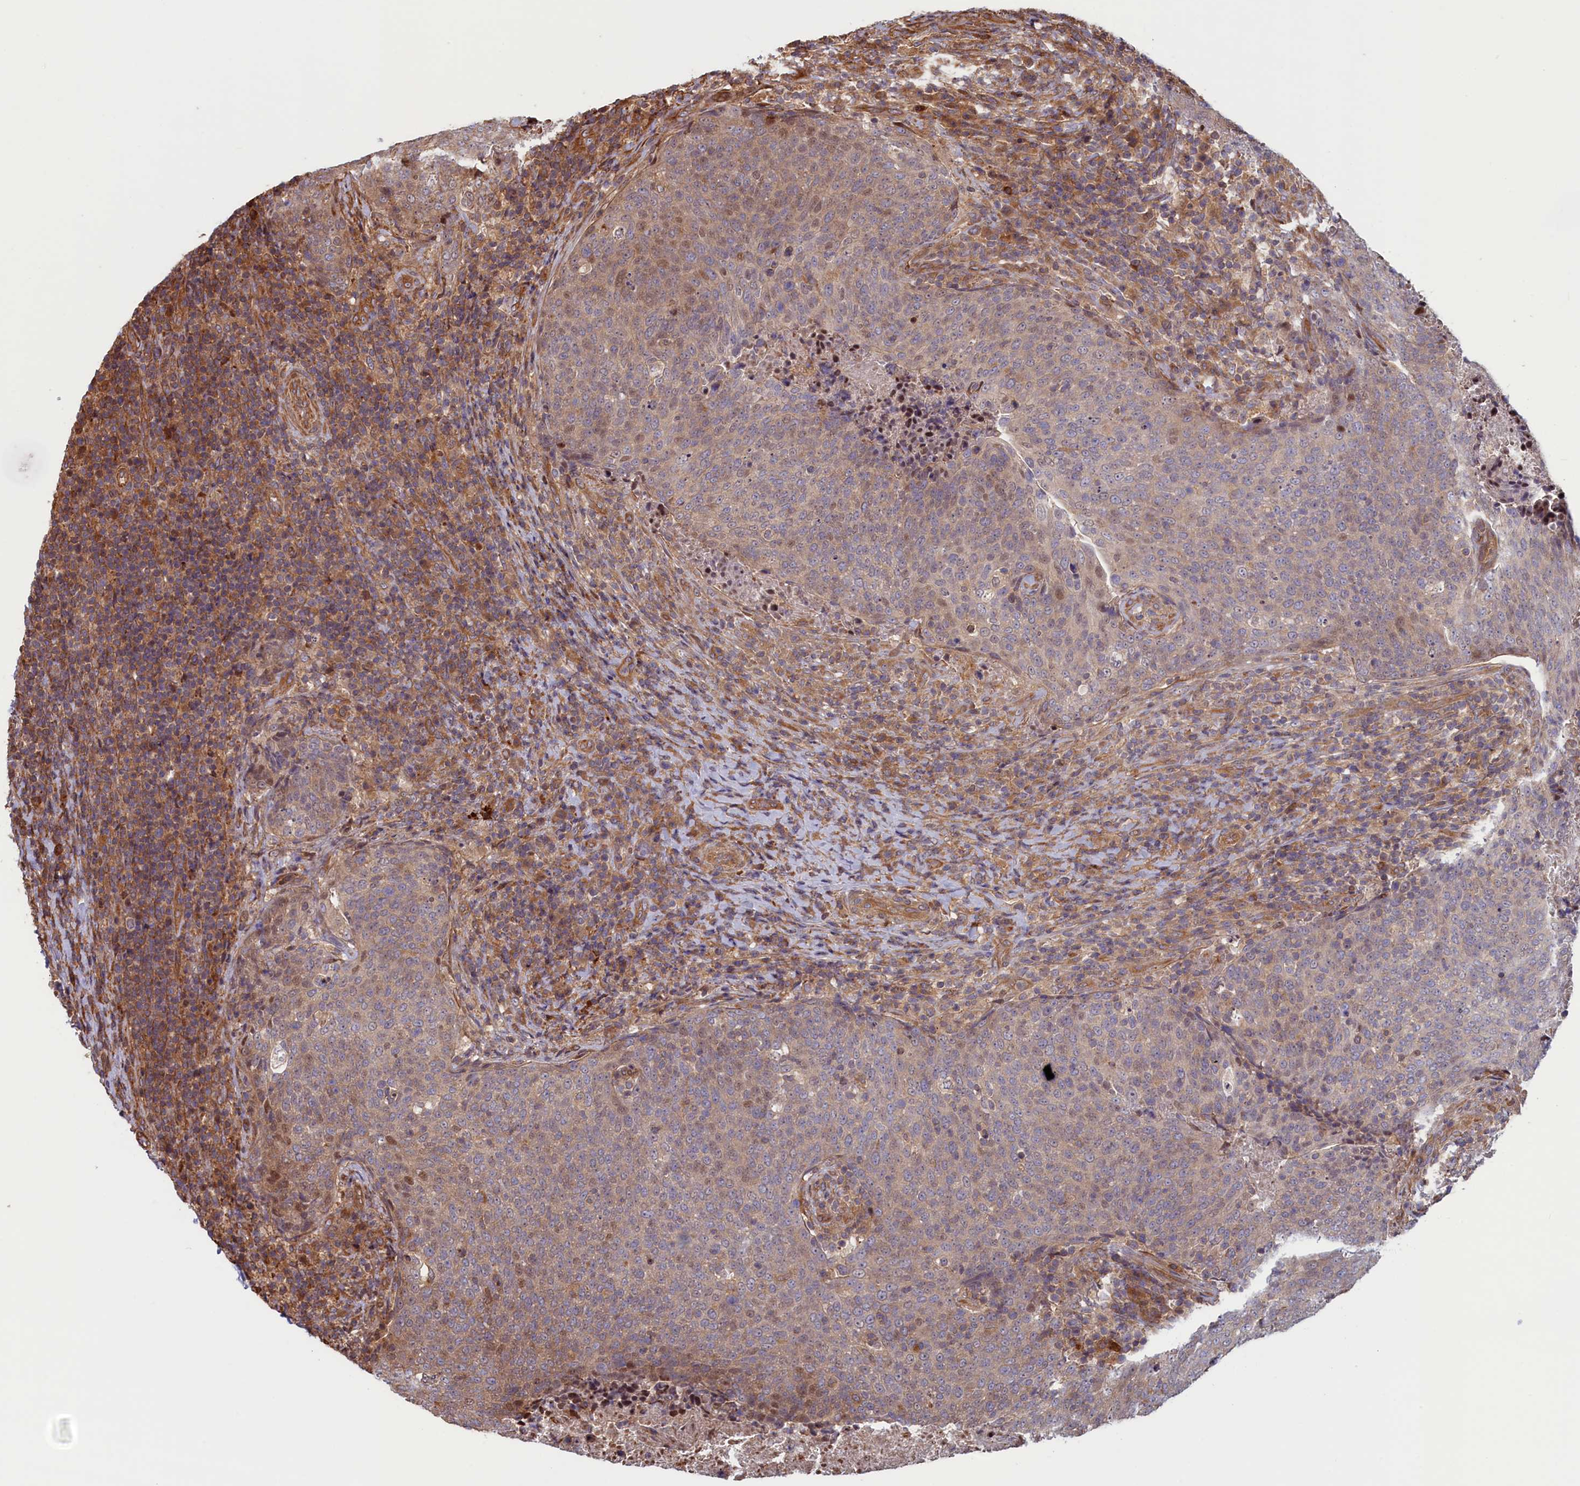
{"staining": {"intensity": "weak", "quantity": "<25%", "location": "cytoplasmic/membranous,nuclear"}, "tissue": "head and neck cancer", "cell_type": "Tumor cells", "image_type": "cancer", "snomed": [{"axis": "morphology", "description": "Squamous cell carcinoma, NOS"}, {"axis": "morphology", "description": "Squamous cell carcinoma, metastatic, NOS"}, {"axis": "topography", "description": "Lymph node"}, {"axis": "topography", "description": "Head-Neck"}], "caption": "Tumor cells are negative for brown protein staining in head and neck metastatic squamous cell carcinoma. The staining is performed using DAB (3,3'-diaminobenzidine) brown chromogen with nuclei counter-stained in using hematoxylin.", "gene": "RILPL1", "patient": {"sex": "male", "age": 62}}